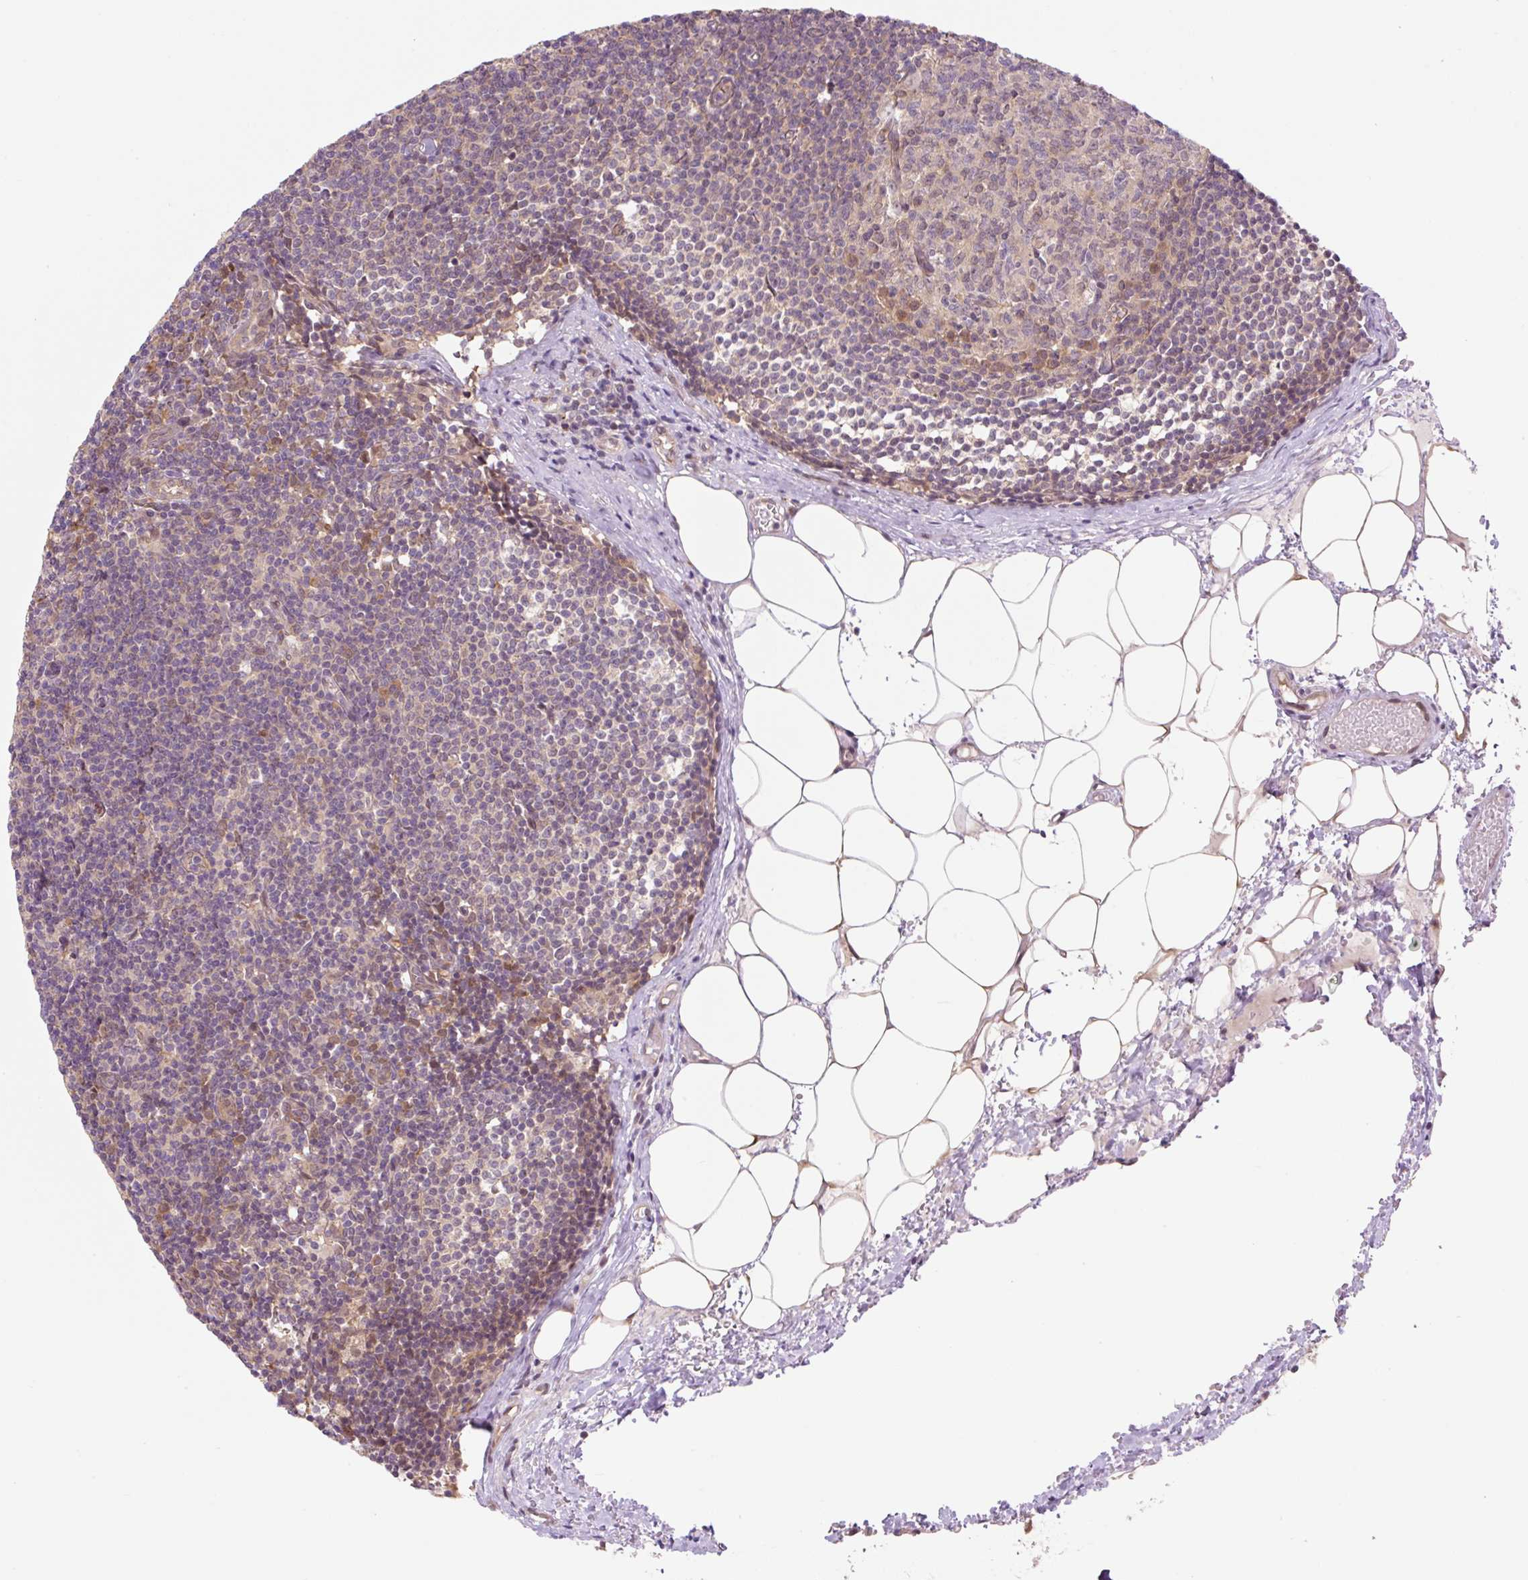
{"staining": {"intensity": "moderate", "quantity": "25%-75%", "location": "cytoplasmic/membranous,nuclear"}, "tissue": "lymph node", "cell_type": "Germinal center cells", "image_type": "normal", "snomed": [{"axis": "morphology", "description": "Normal tissue, NOS"}, {"axis": "topography", "description": "Lymph node"}], "caption": "Lymph node stained with a brown dye demonstrates moderate cytoplasmic/membranous,nuclear positive expression in approximately 25%-75% of germinal center cells.", "gene": "VPS25", "patient": {"sex": "male", "age": 49}}